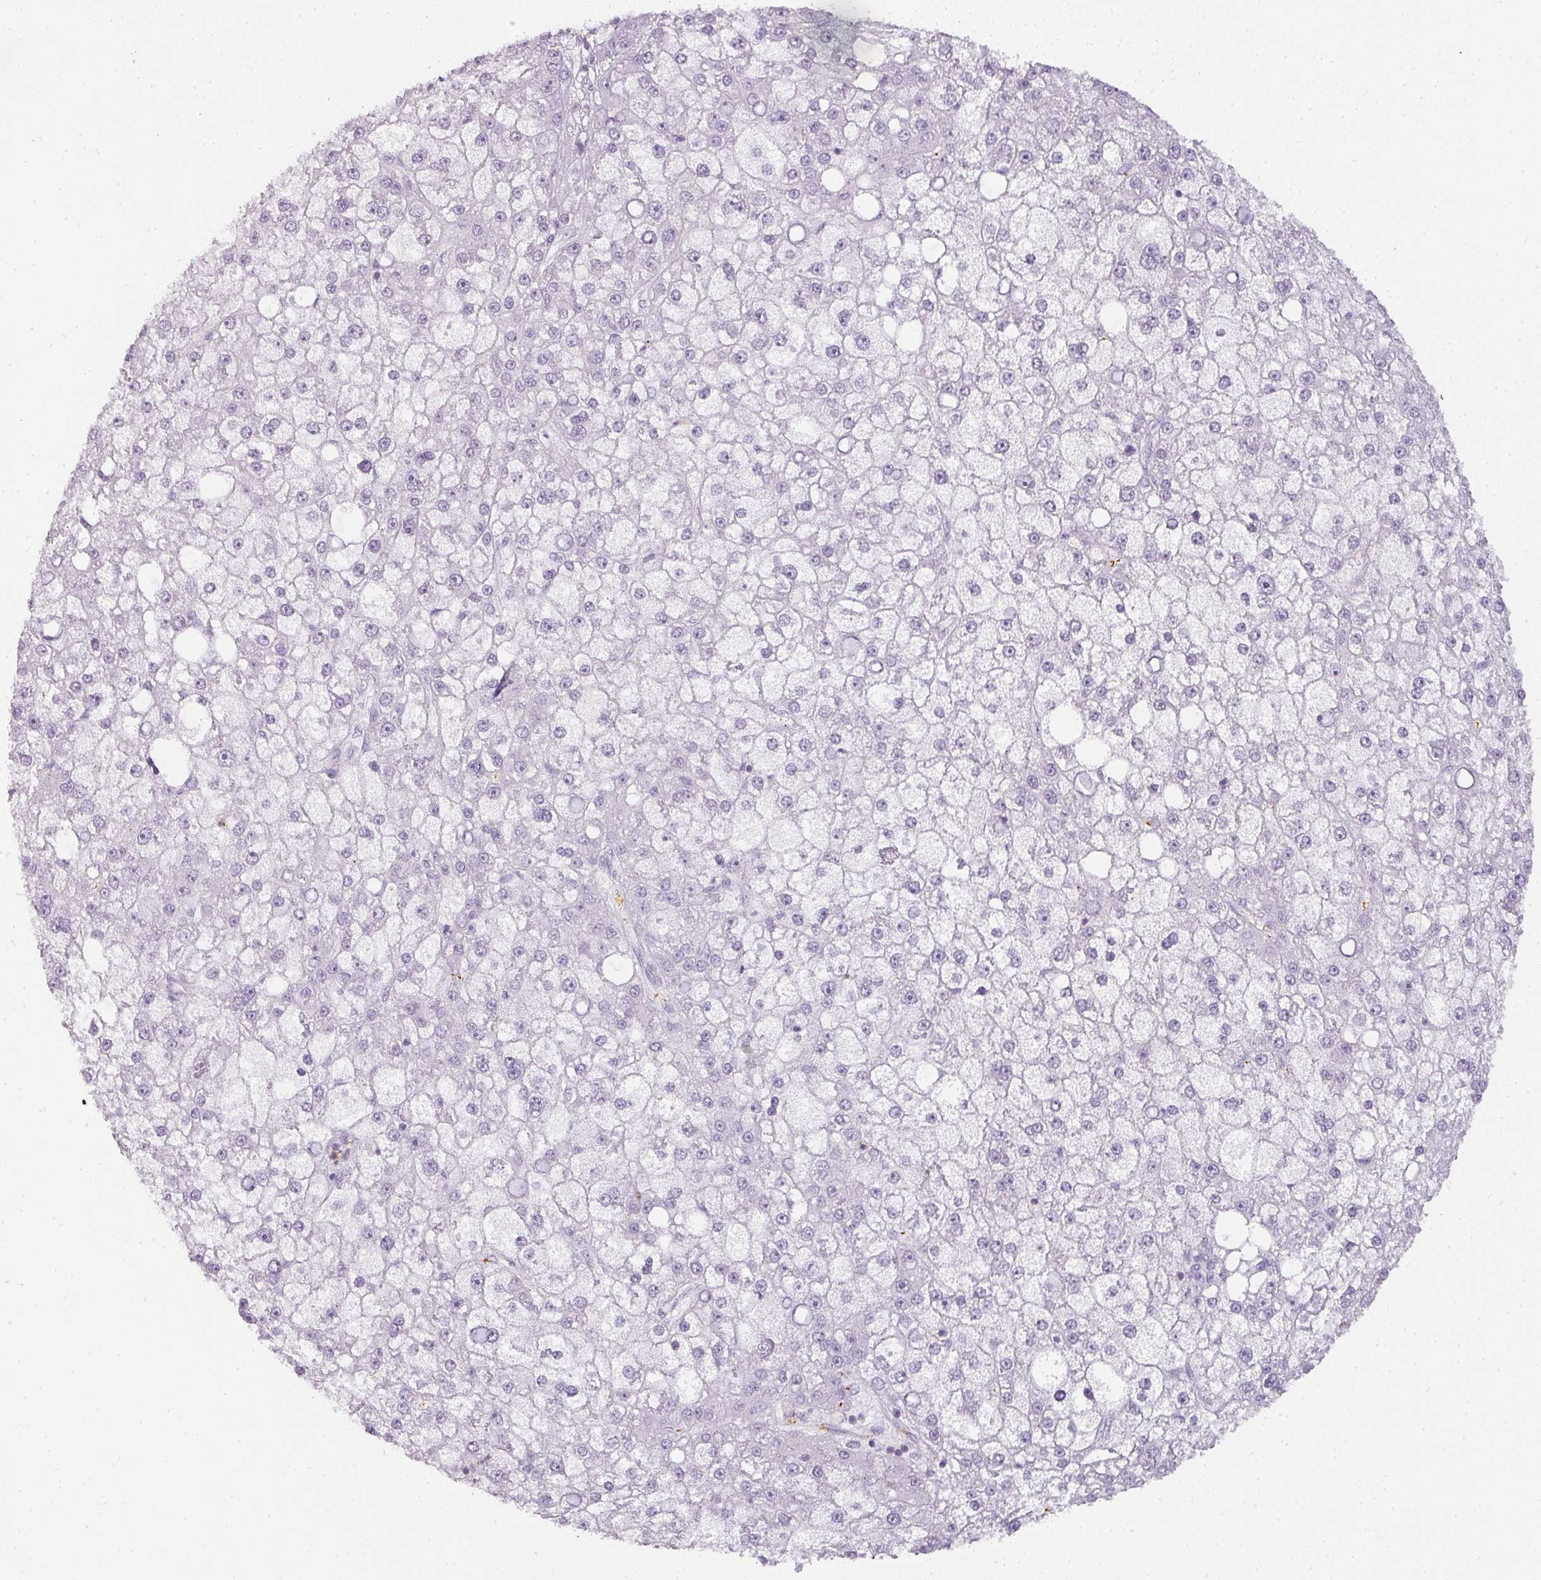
{"staining": {"intensity": "negative", "quantity": "none", "location": "none"}, "tissue": "liver cancer", "cell_type": "Tumor cells", "image_type": "cancer", "snomed": [{"axis": "morphology", "description": "Carcinoma, Hepatocellular, NOS"}, {"axis": "topography", "description": "Liver"}], "caption": "Protein analysis of liver cancer (hepatocellular carcinoma) demonstrates no significant positivity in tumor cells.", "gene": "TMEM42", "patient": {"sex": "male", "age": 67}}